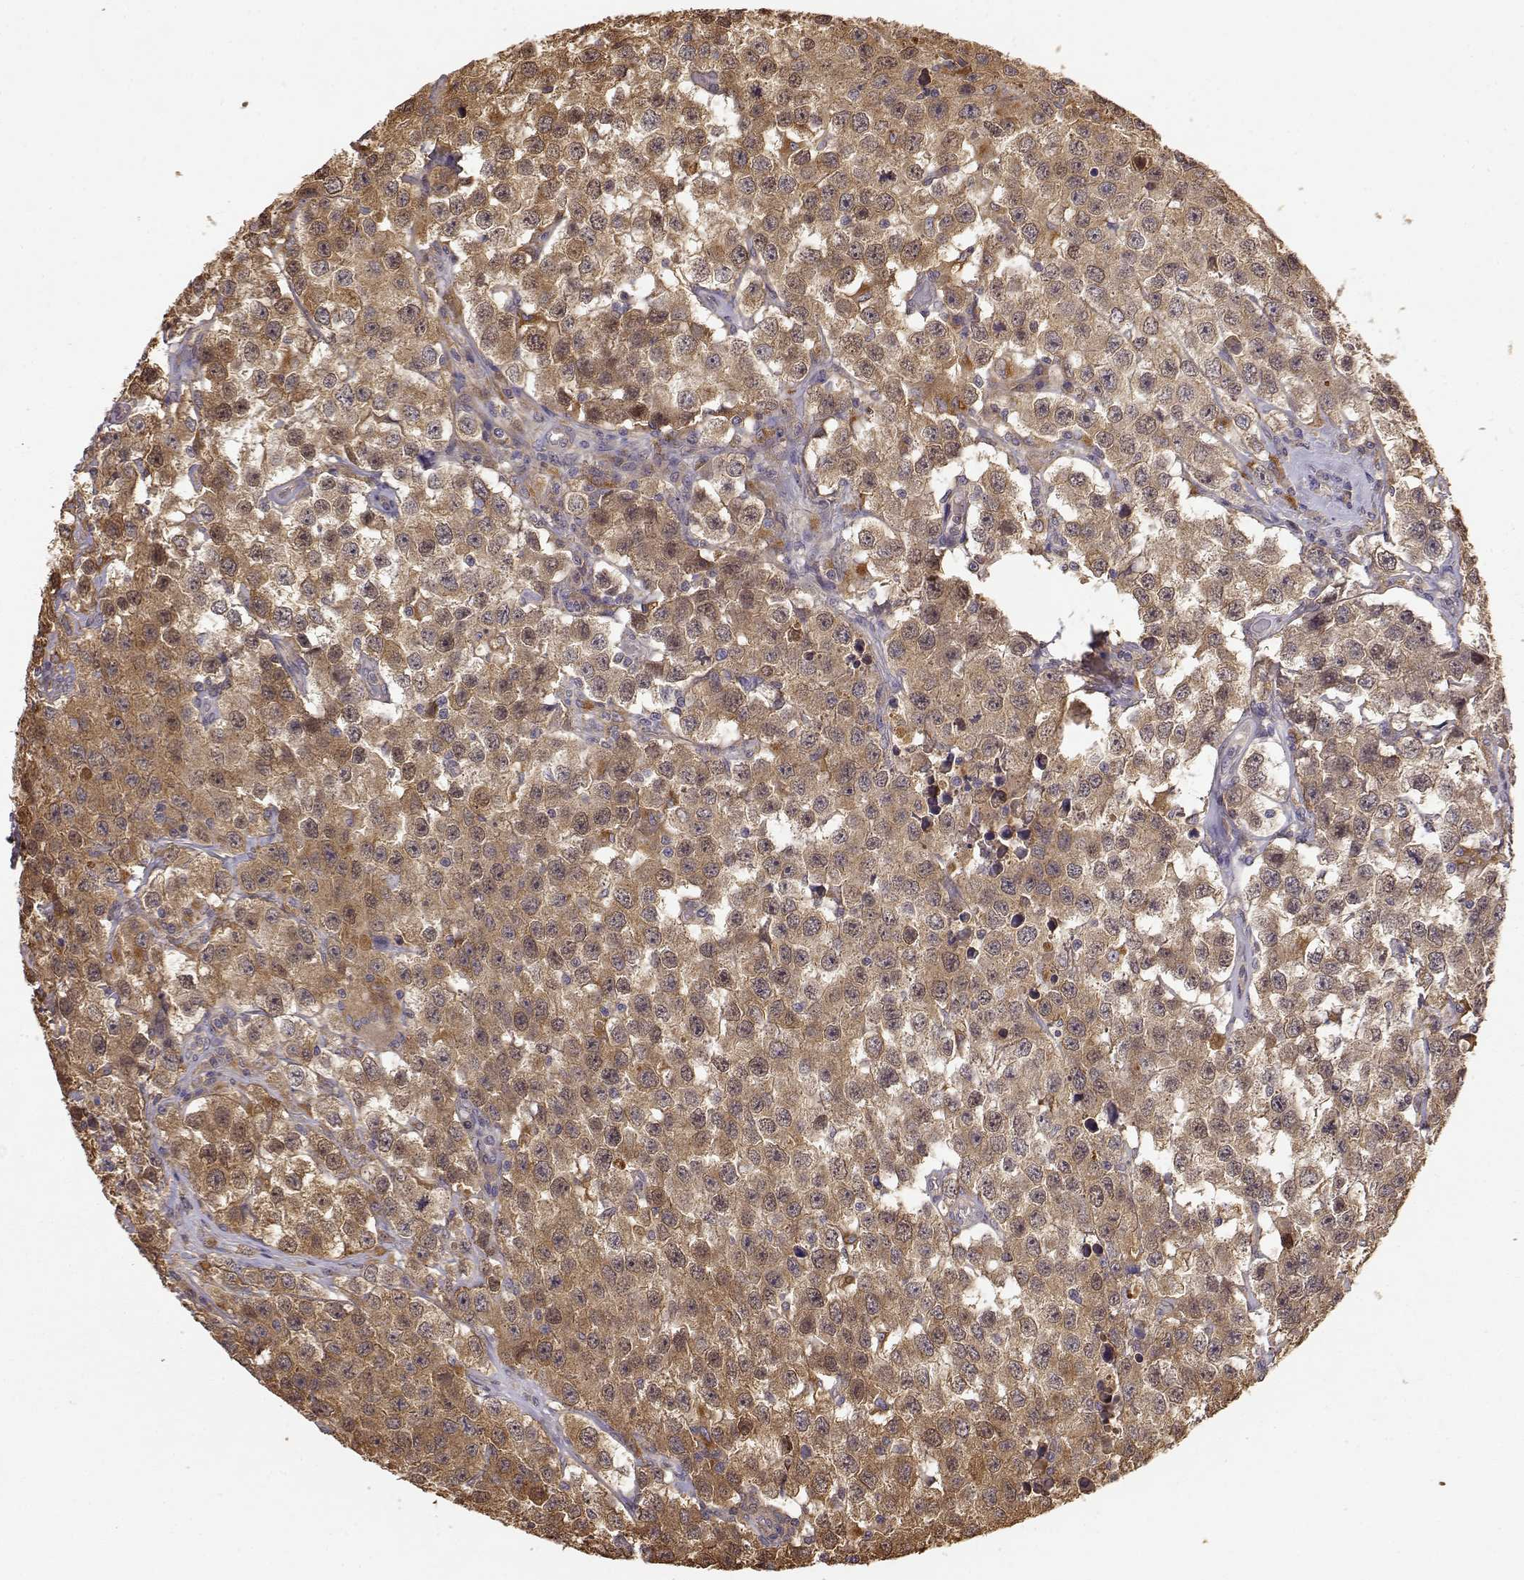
{"staining": {"intensity": "moderate", "quantity": ">75%", "location": "cytoplasmic/membranous"}, "tissue": "testis cancer", "cell_type": "Tumor cells", "image_type": "cancer", "snomed": [{"axis": "morphology", "description": "Seminoma, NOS"}, {"axis": "topography", "description": "Testis"}], "caption": "IHC histopathology image of neoplastic tissue: human testis cancer (seminoma) stained using IHC exhibits medium levels of moderate protein expression localized specifically in the cytoplasmic/membranous of tumor cells, appearing as a cytoplasmic/membranous brown color.", "gene": "CRIM1", "patient": {"sex": "male", "age": 52}}